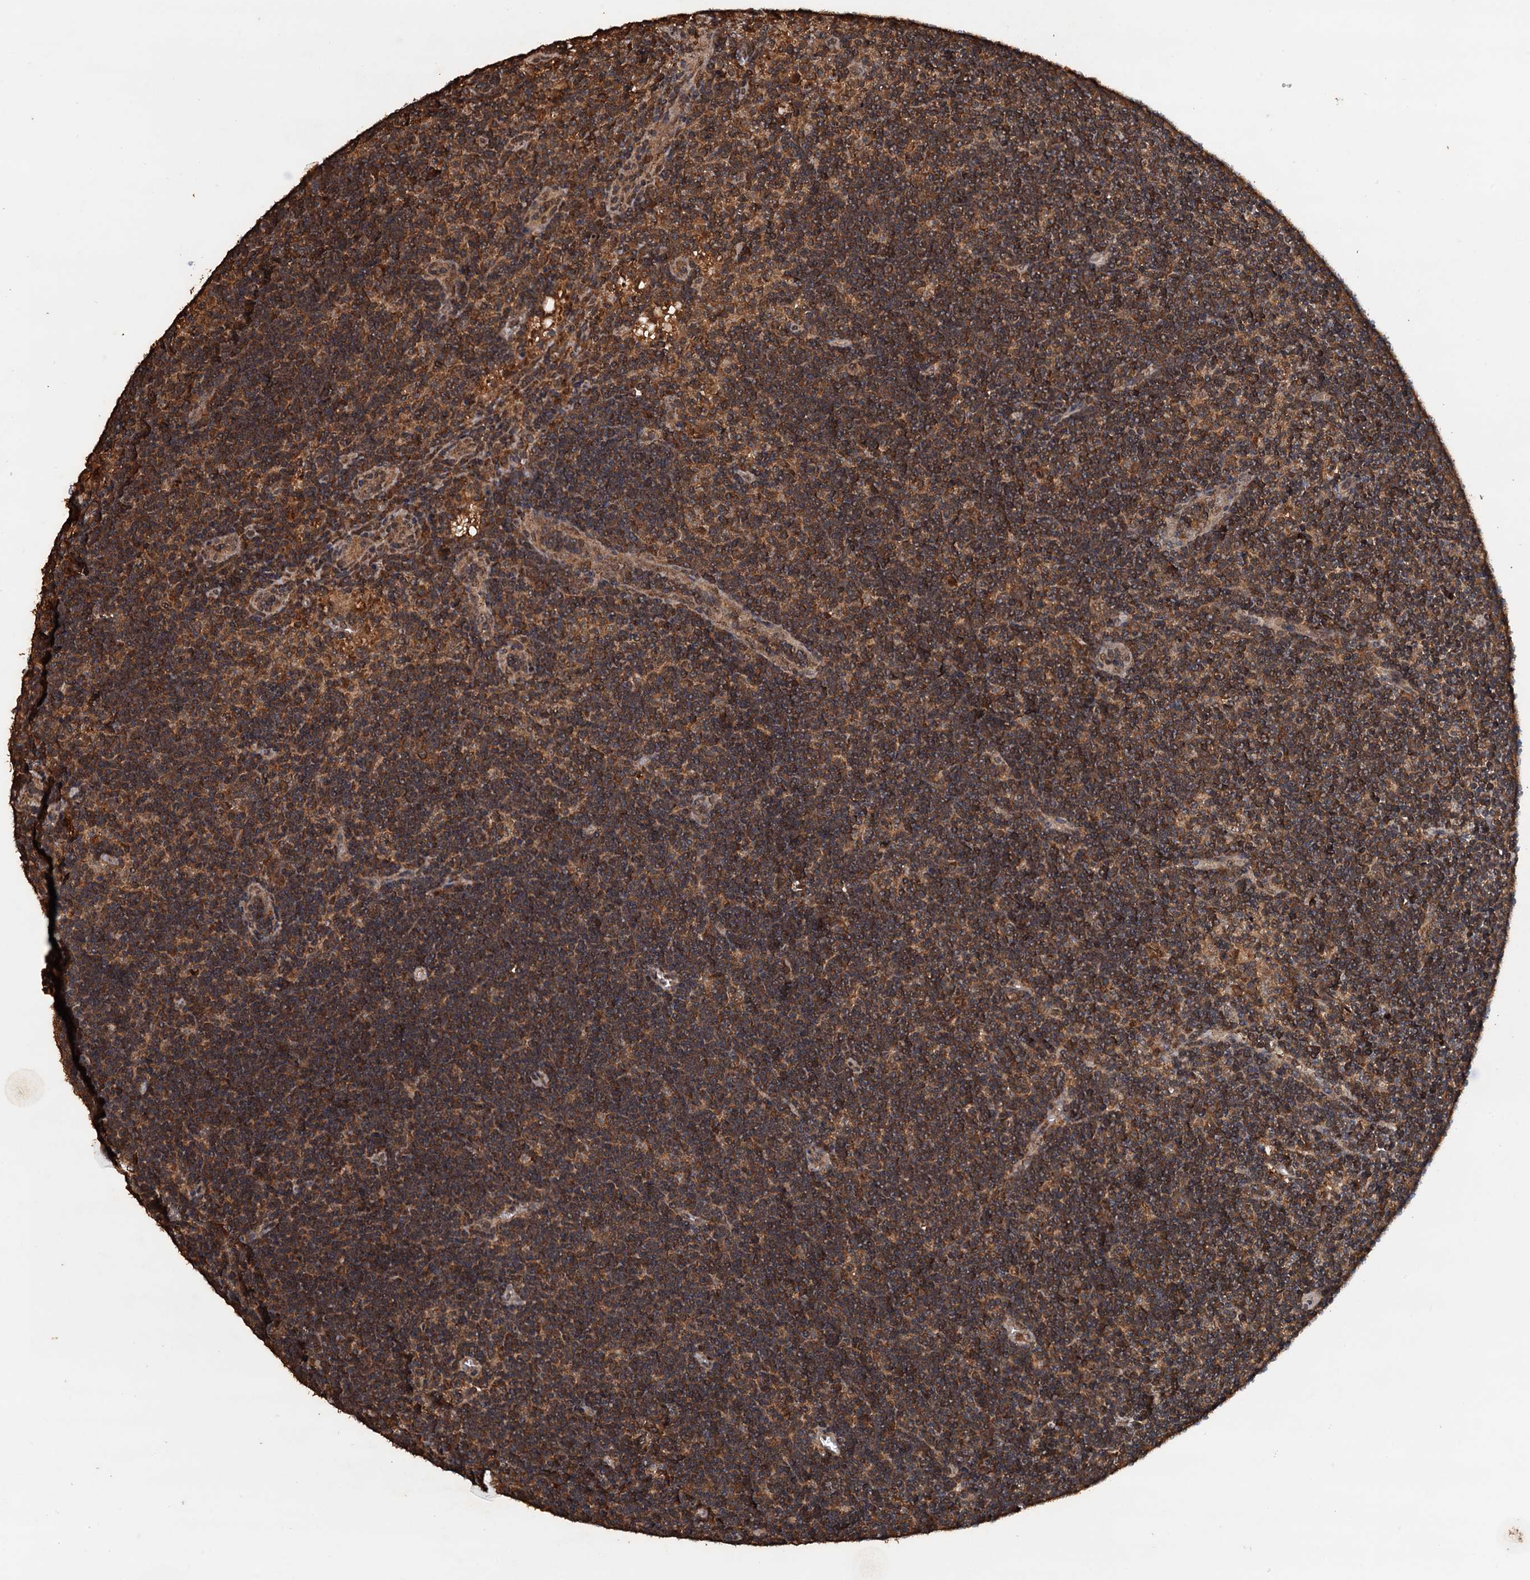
{"staining": {"intensity": "strong", "quantity": ">75%", "location": "cytoplasmic/membranous"}, "tissue": "lymph node", "cell_type": "Germinal center cells", "image_type": "normal", "snomed": [{"axis": "morphology", "description": "Normal tissue, NOS"}, {"axis": "topography", "description": "Lymph node"}], "caption": "Immunohistochemical staining of normal human lymph node reveals high levels of strong cytoplasmic/membranous staining in approximately >75% of germinal center cells.", "gene": "PSMD9", "patient": {"sex": "male", "age": 24}}